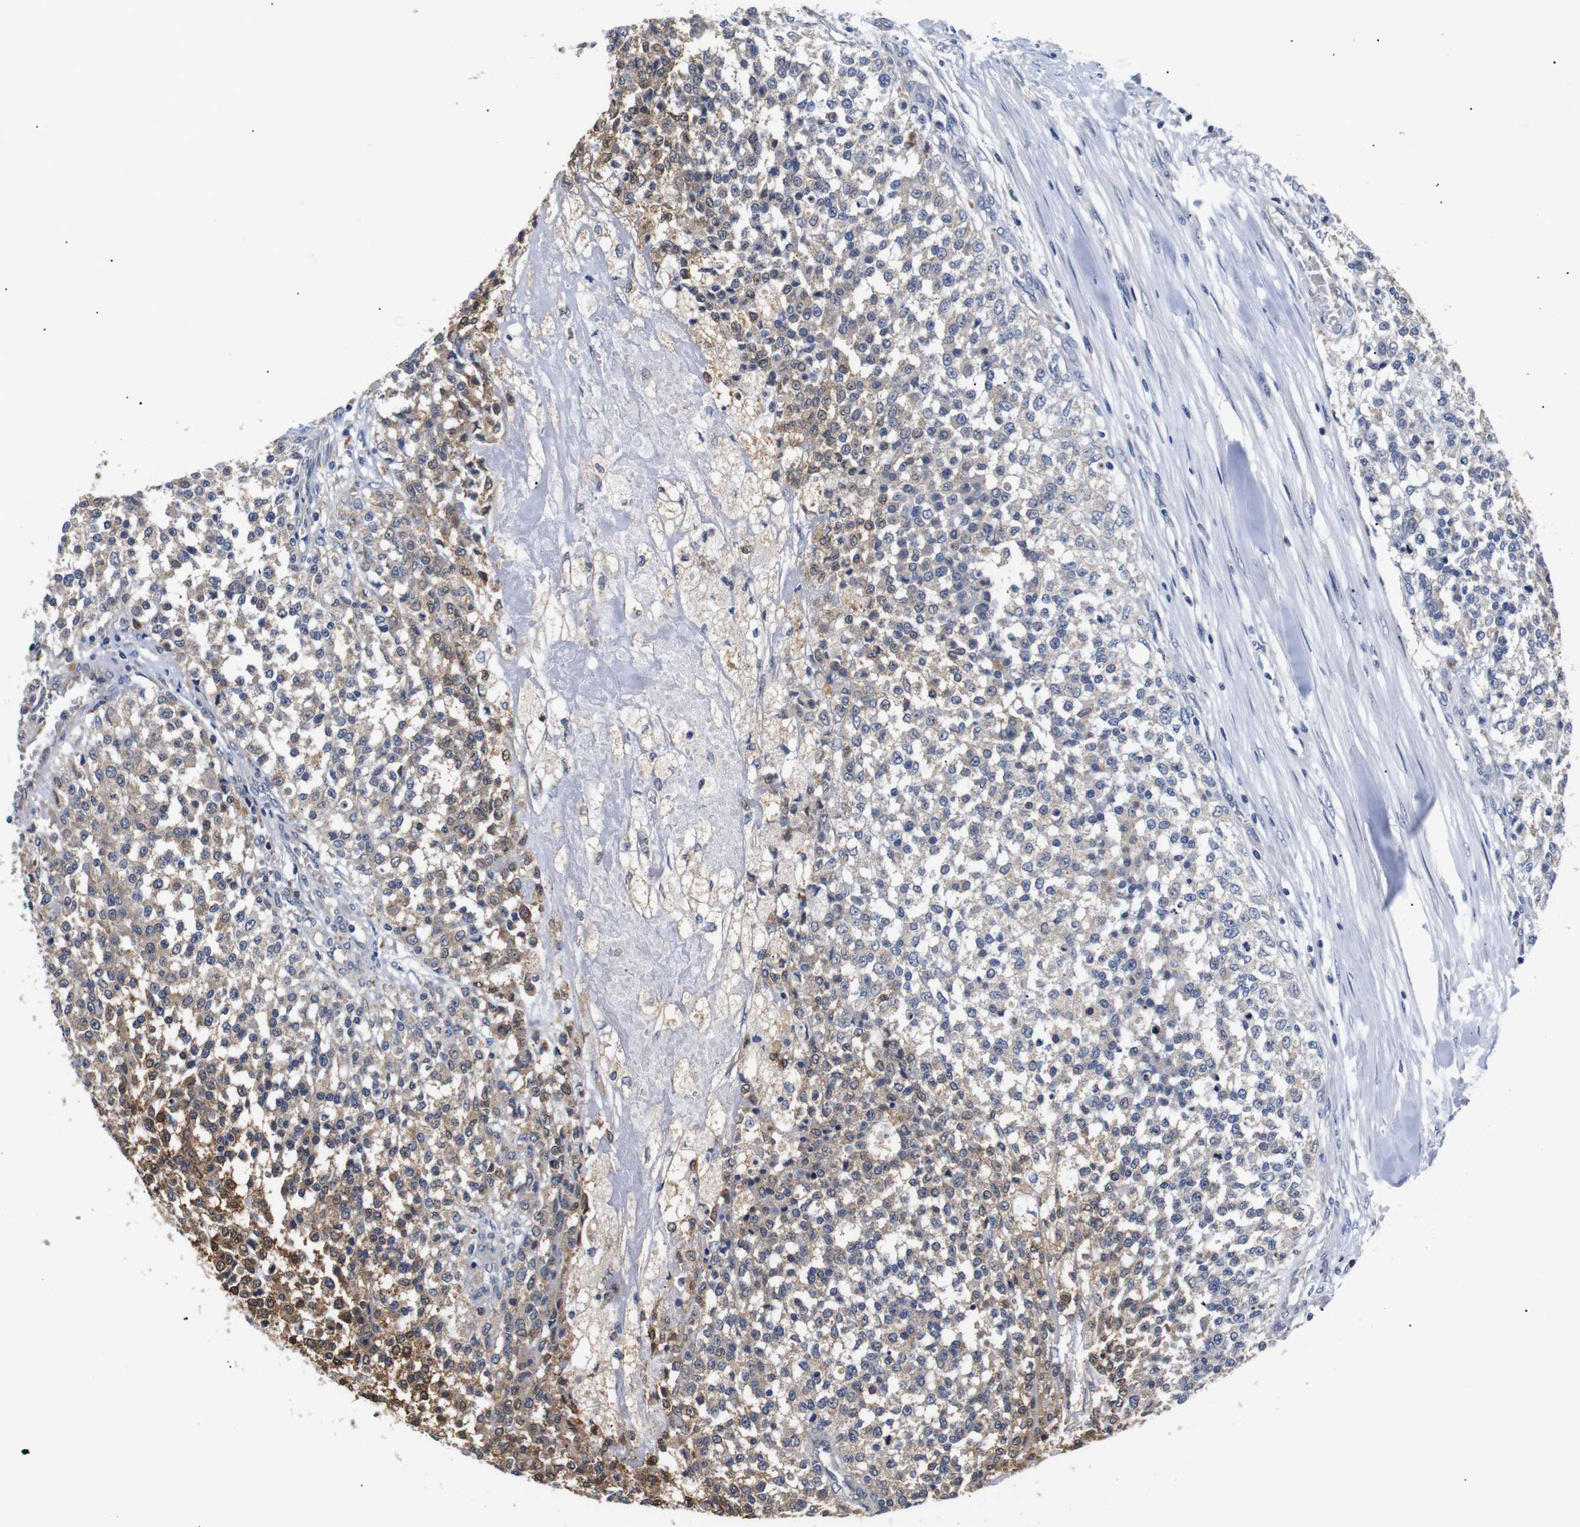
{"staining": {"intensity": "moderate", "quantity": "25%-75%", "location": "cytoplasmic/membranous"}, "tissue": "testis cancer", "cell_type": "Tumor cells", "image_type": "cancer", "snomed": [{"axis": "morphology", "description": "Seminoma, NOS"}, {"axis": "topography", "description": "Testis"}], "caption": "This image displays testis seminoma stained with IHC to label a protein in brown. The cytoplasmic/membranous of tumor cells show moderate positivity for the protein. Nuclei are counter-stained blue.", "gene": "DDR1", "patient": {"sex": "male", "age": 59}}